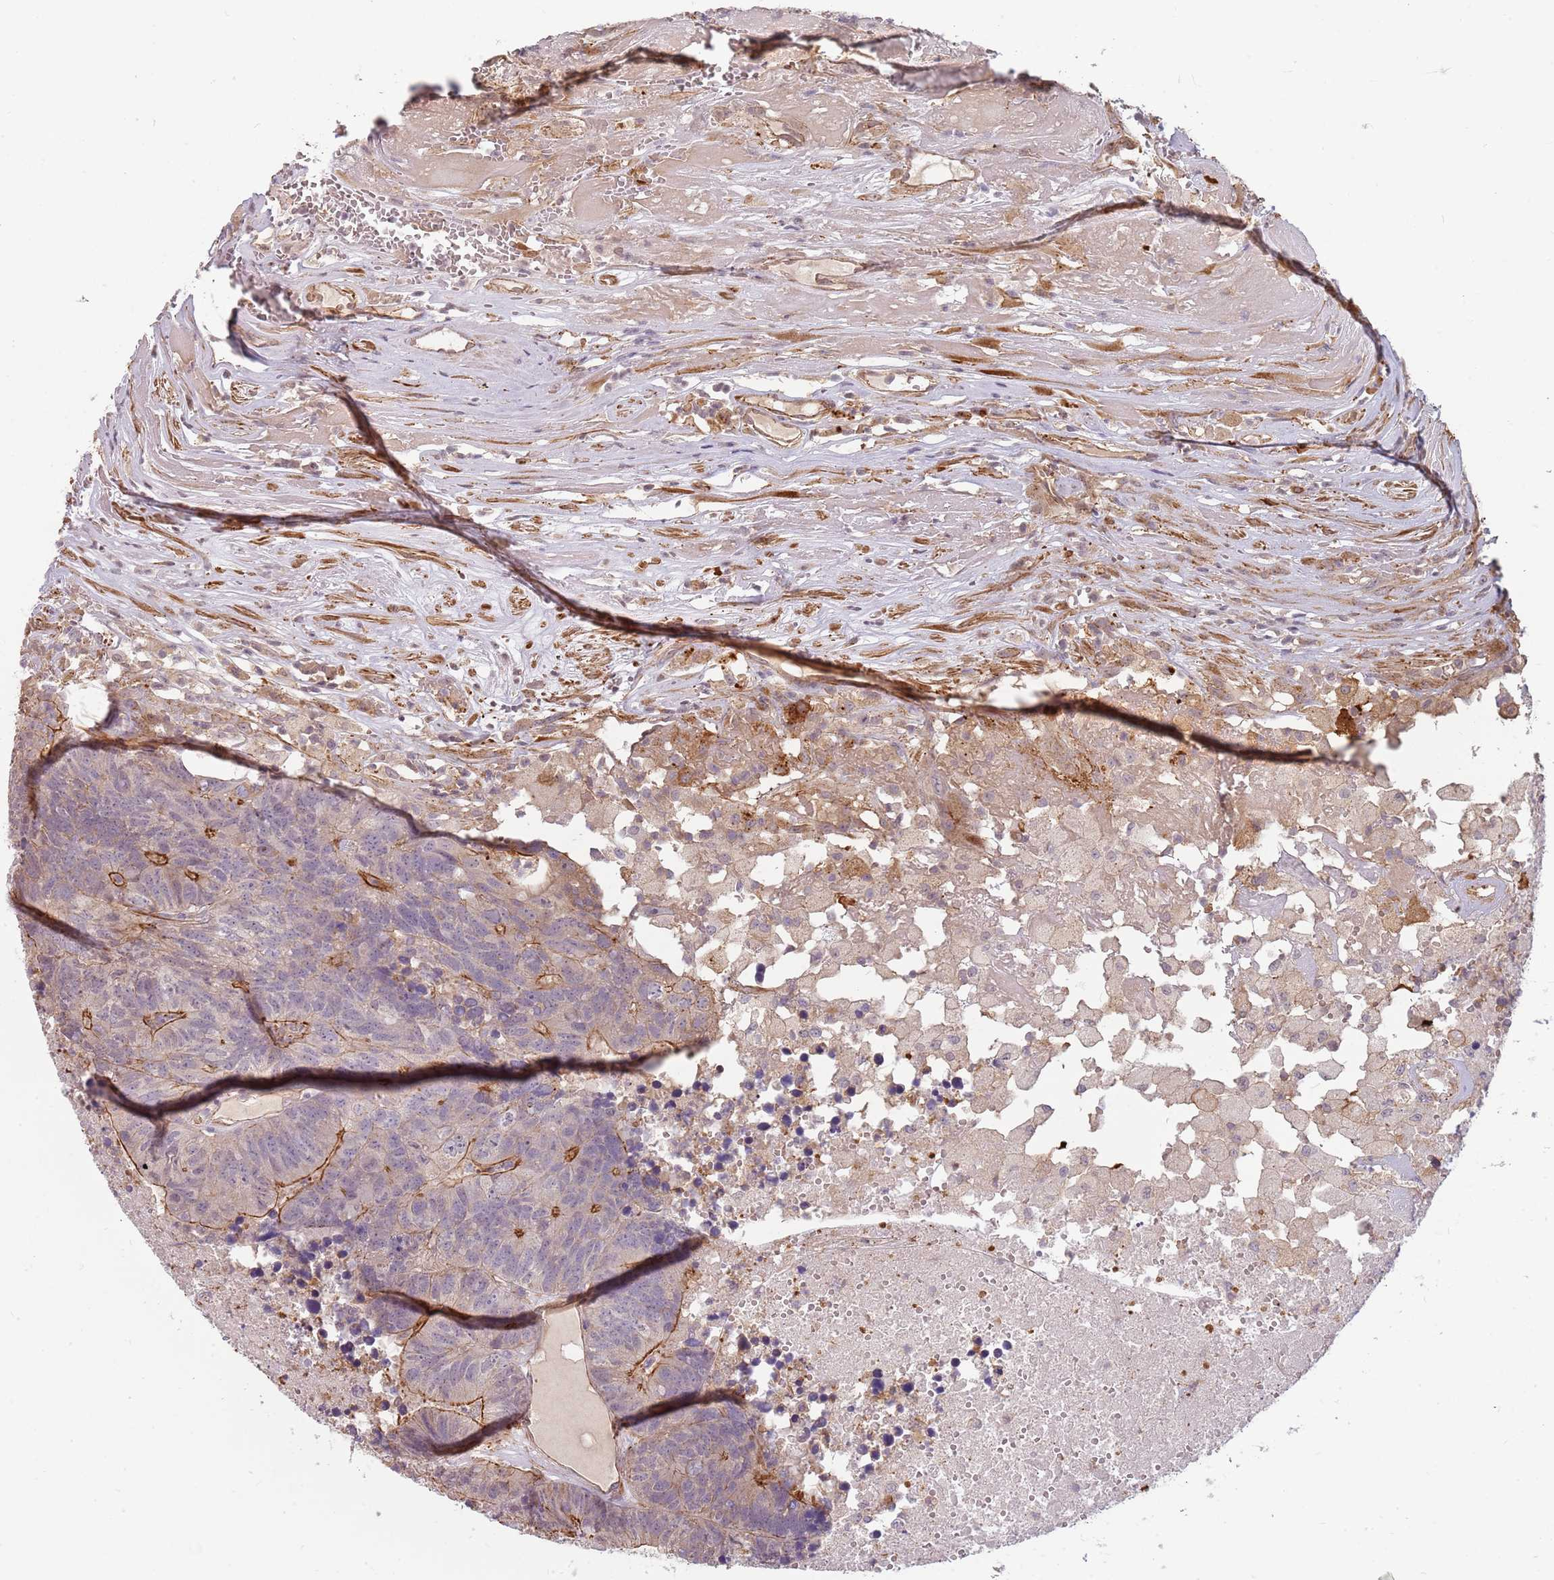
{"staining": {"intensity": "moderate", "quantity": "25%-75%", "location": "cytoplasmic/membranous"}, "tissue": "colorectal cancer", "cell_type": "Tumor cells", "image_type": "cancer", "snomed": [{"axis": "morphology", "description": "Adenocarcinoma, NOS"}, {"axis": "topography", "description": "Colon"}], "caption": "Brown immunohistochemical staining in human colorectal adenocarcinoma displays moderate cytoplasmic/membranous expression in approximately 25%-75% of tumor cells.", "gene": "PPP1R14C", "patient": {"sex": "female", "age": 48}}